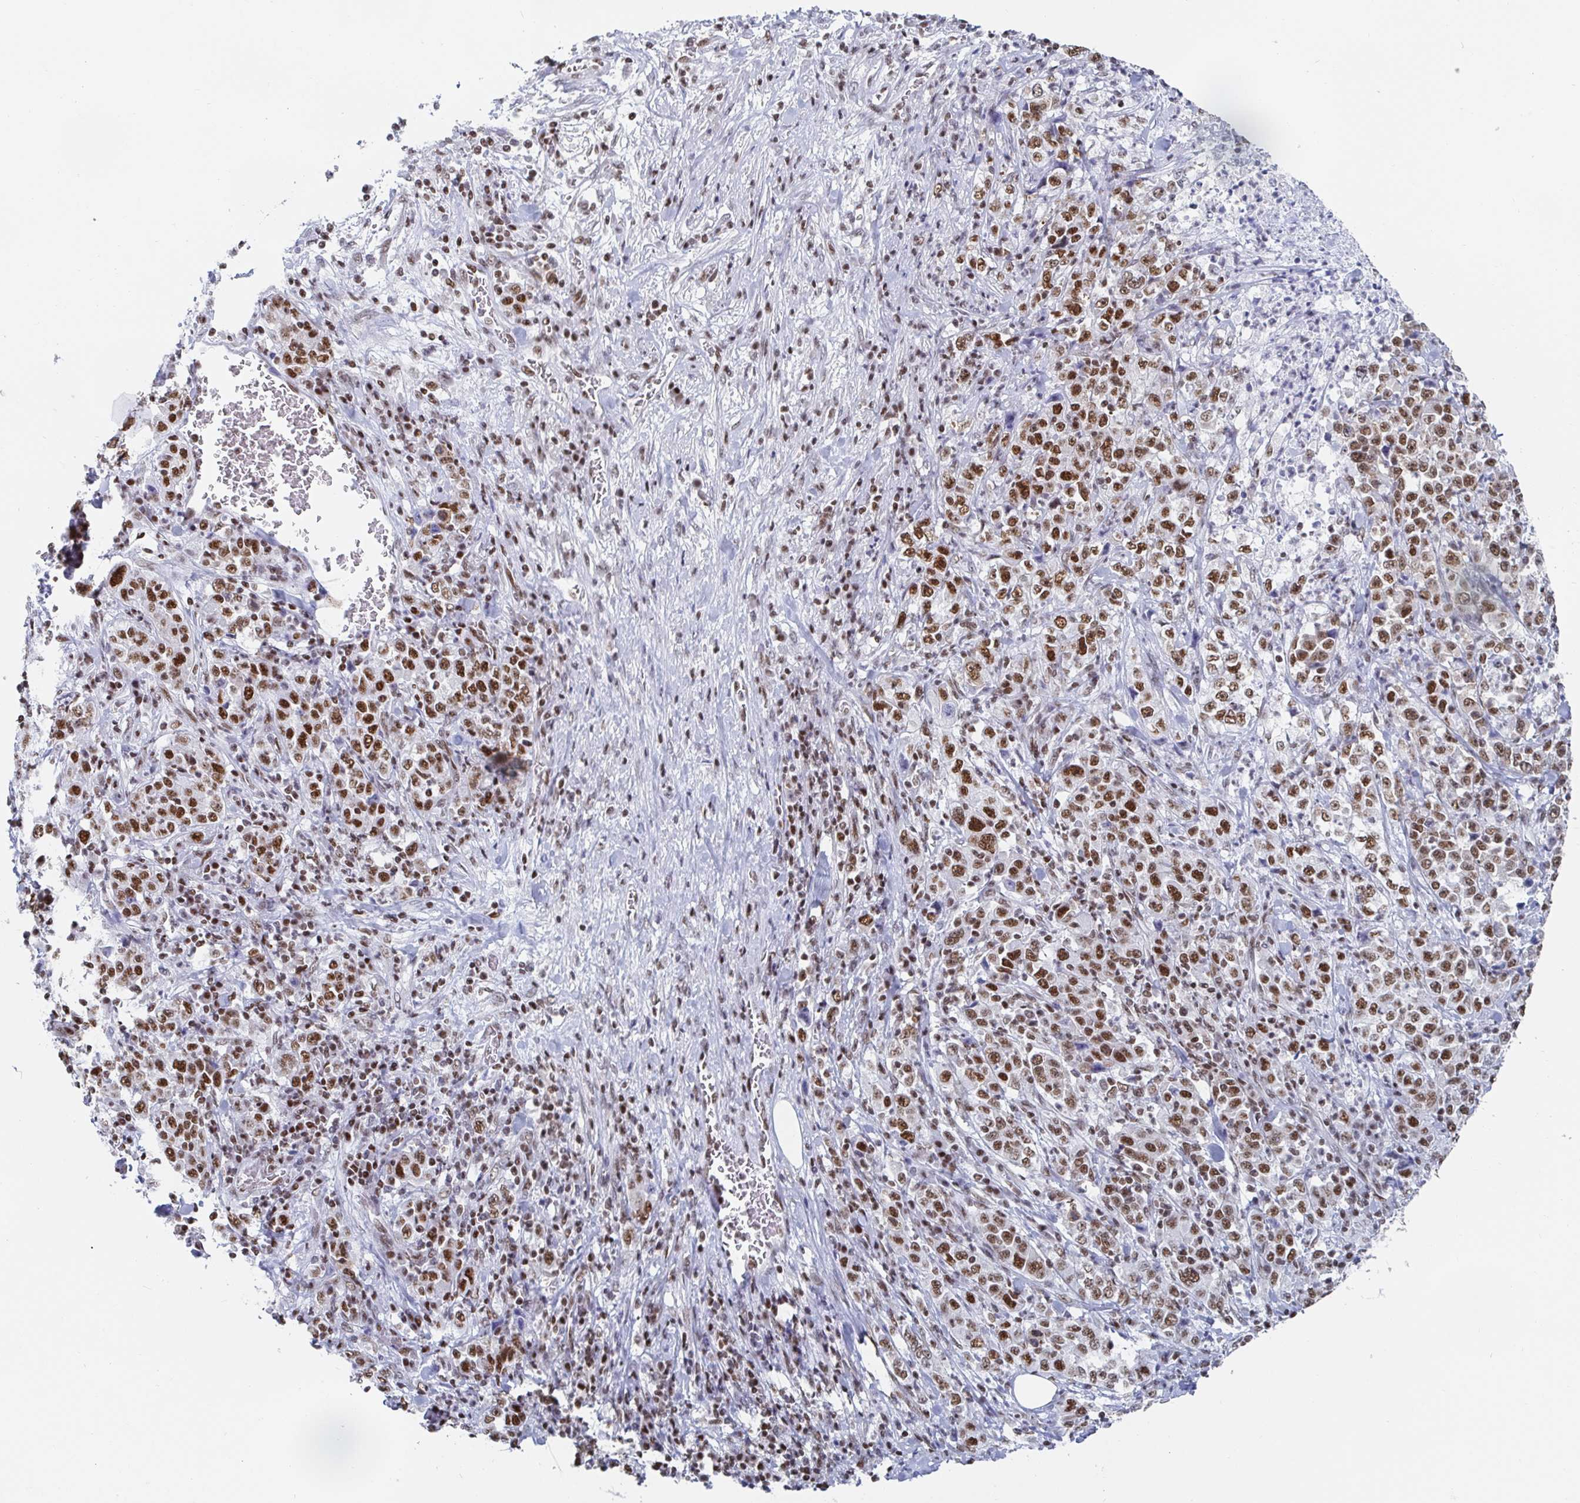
{"staining": {"intensity": "moderate", "quantity": ">75%", "location": "nuclear"}, "tissue": "stomach cancer", "cell_type": "Tumor cells", "image_type": "cancer", "snomed": [{"axis": "morphology", "description": "Normal tissue, NOS"}, {"axis": "morphology", "description": "Adenocarcinoma, NOS"}, {"axis": "topography", "description": "Stomach, upper"}, {"axis": "topography", "description": "Stomach"}], "caption": "The immunohistochemical stain shows moderate nuclear expression in tumor cells of stomach cancer tissue.", "gene": "EWSR1", "patient": {"sex": "male", "age": 59}}